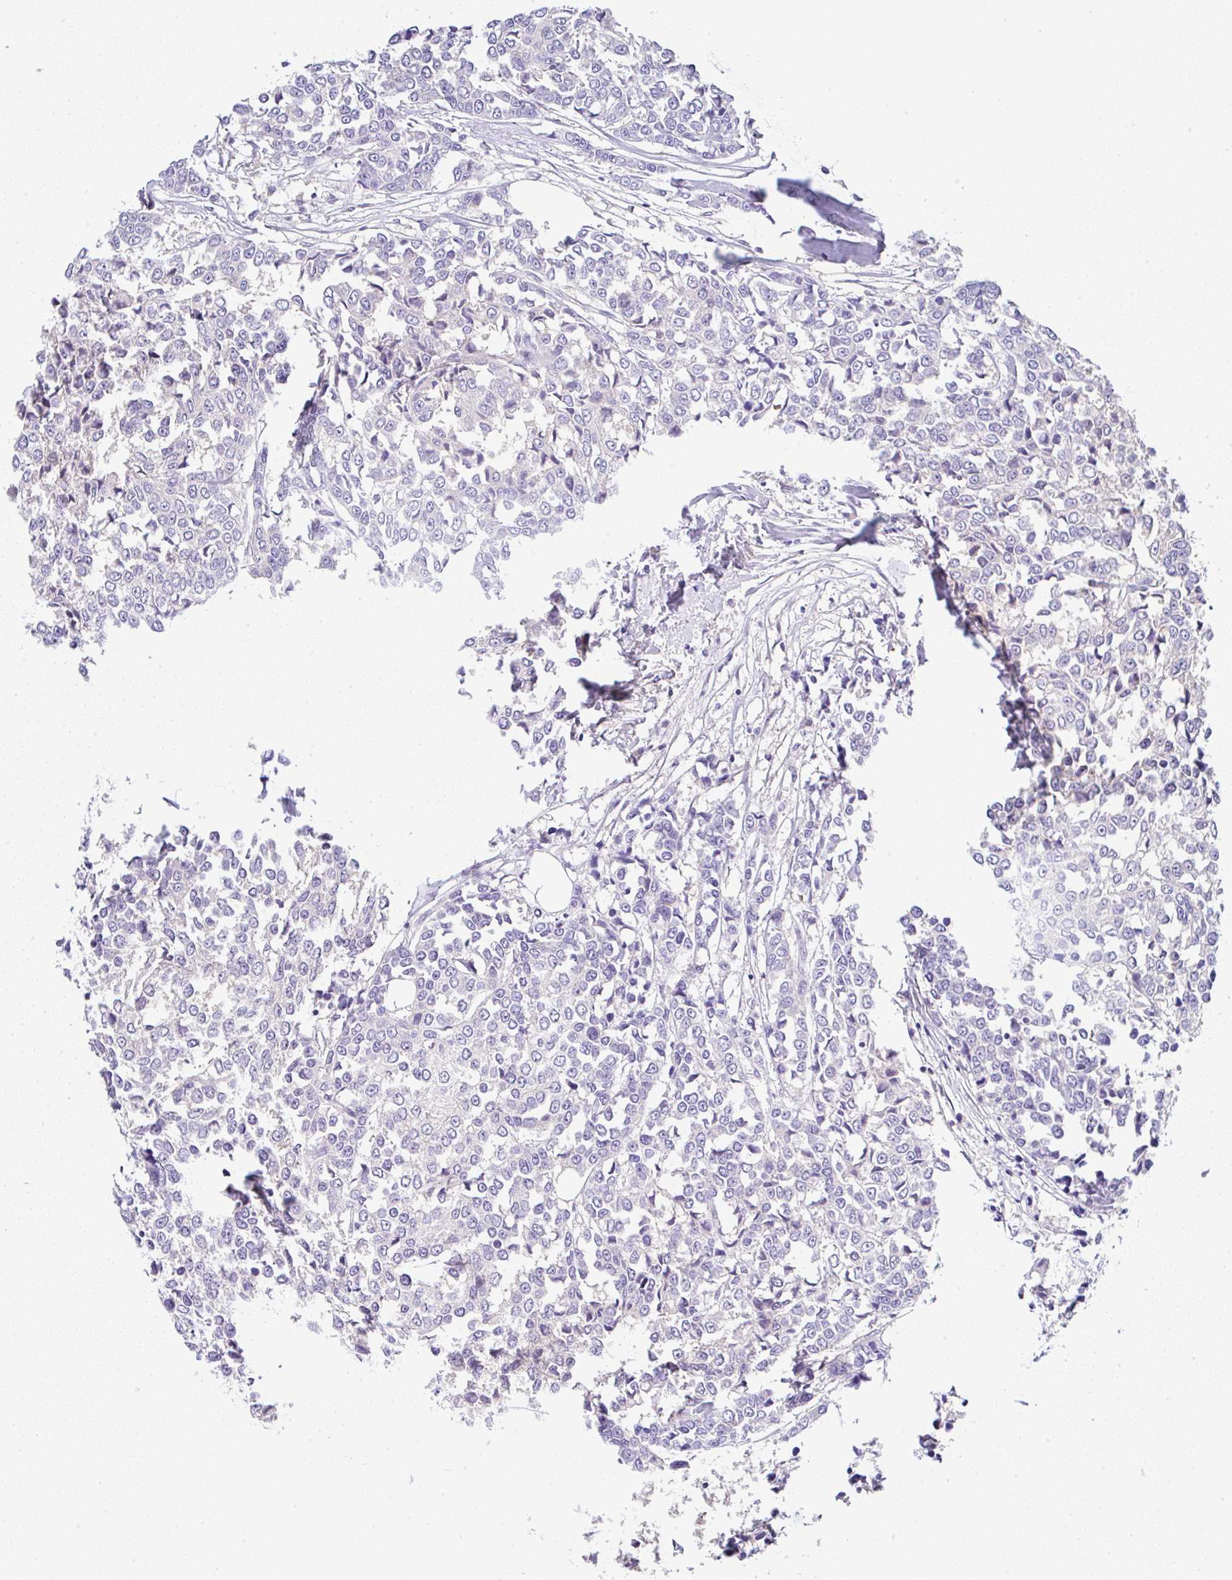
{"staining": {"intensity": "negative", "quantity": "none", "location": "none"}, "tissue": "breast cancer", "cell_type": "Tumor cells", "image_type": "cancer", "snomed": [{"axis": "morphology", "description": "Duct carcinoma"}, {"axis": "topography", "description": "Breast"}], "caption": "High power microscopy image of an IHC image of breast cancer (invasive ductal carcinoma), revealing no significant positivity in tumor cells.", "gene": "SERPINE3", "patient": {"sex": "female", "age": 80}}